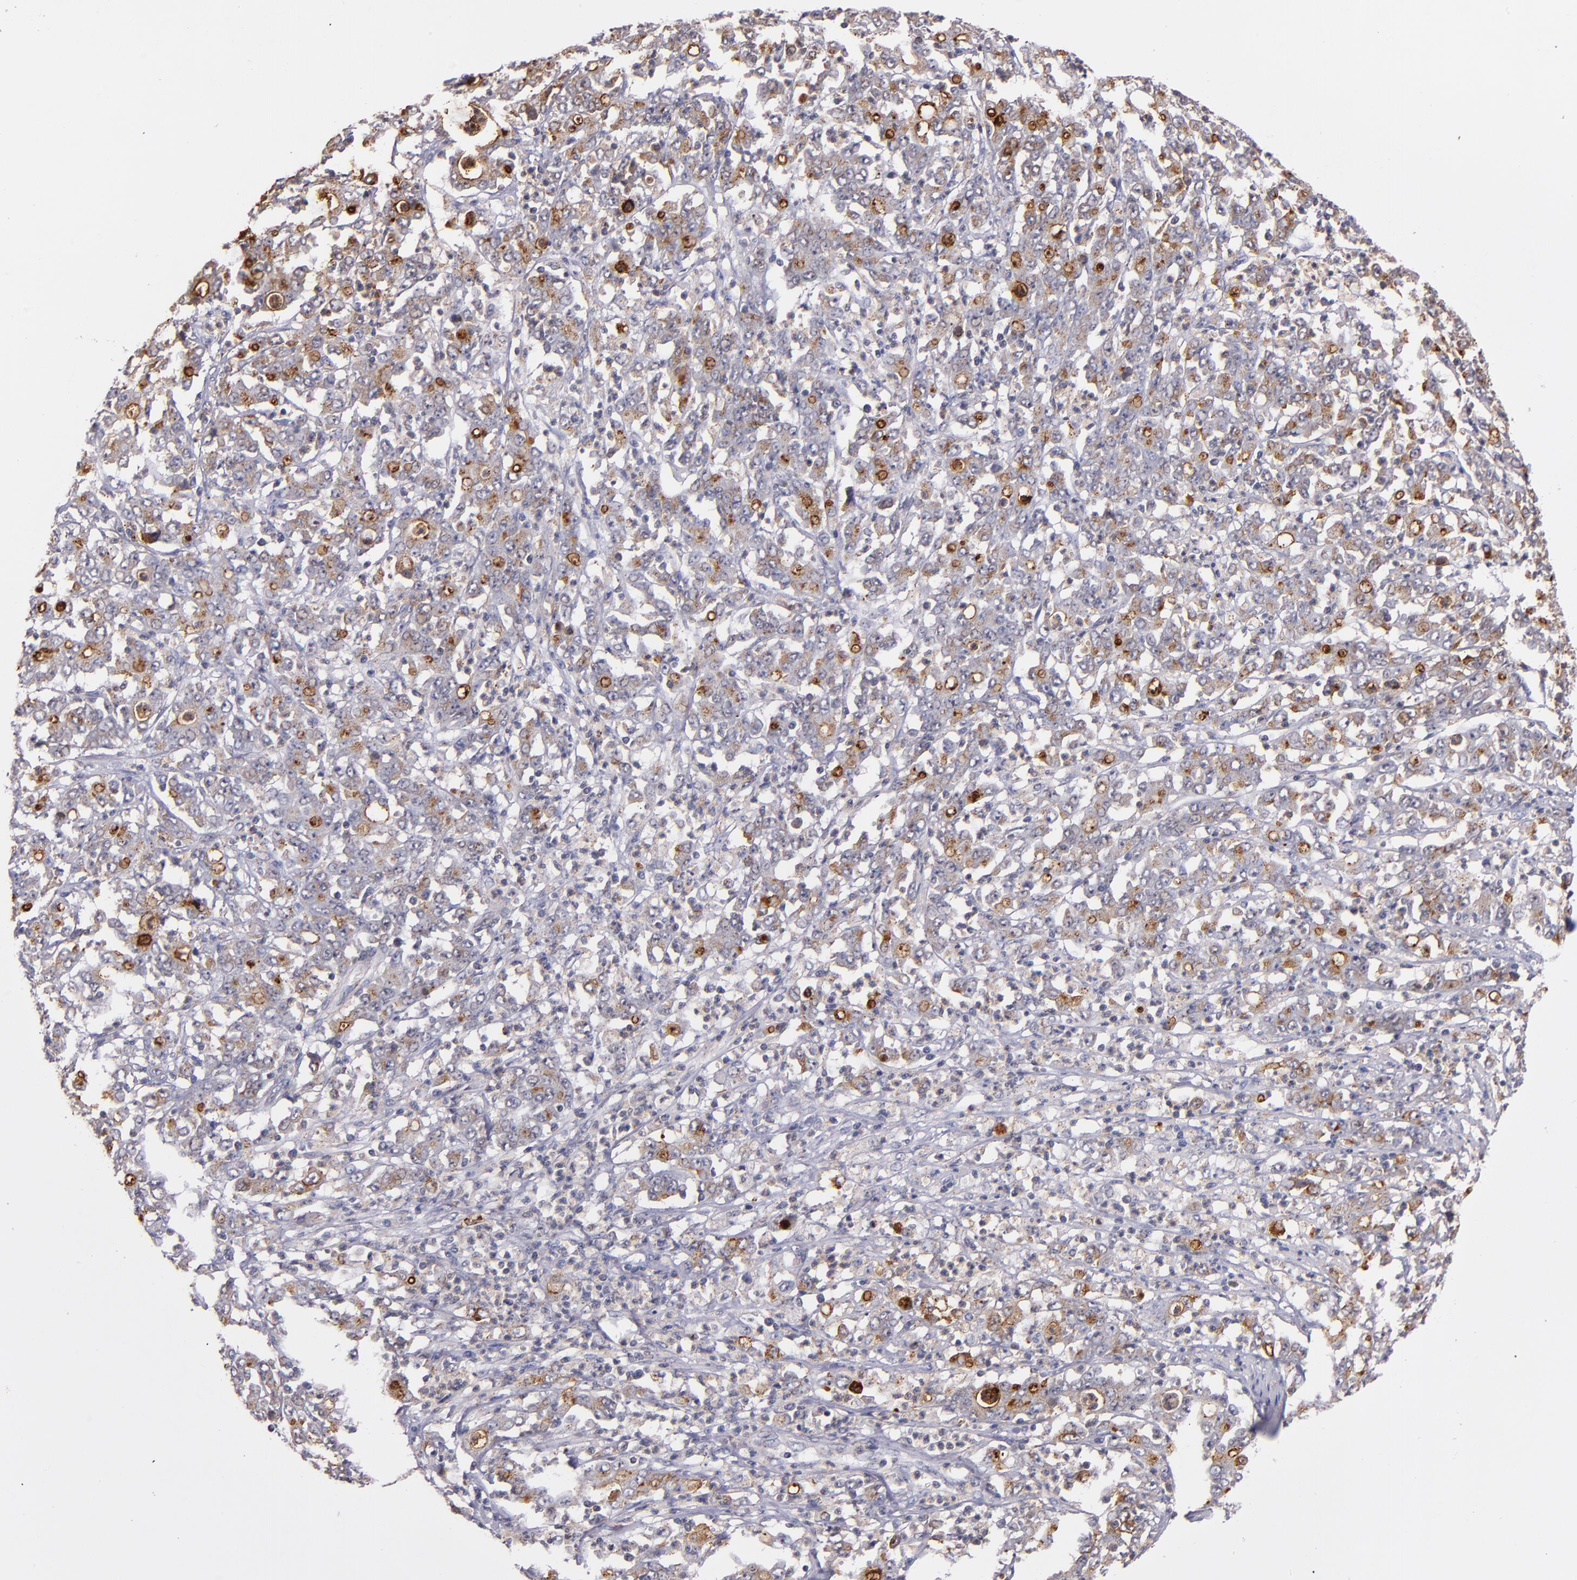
{"staining": {"intensity": "moderate", "quantity": ">75%", "location": "cytoplasmic/membranous"}, "tissue": "stomach cancer", "cell_type": "Tumor cells", "image_type": "cancer", "snomed": [{"axis": "morphology", "description": "Adenocarcinoma, NOS"}, {"axis": "topography", "description": "Stomach, lower"}], "caption": "Brown immunohistochemical staining in human adenocarcinoma (stomach) demonstrates moderate cytoplasmic/membranous staining in approximately >75% of tumor cells.", "gene": "SYP", "patient": {"sex": "female", "age": 71}}